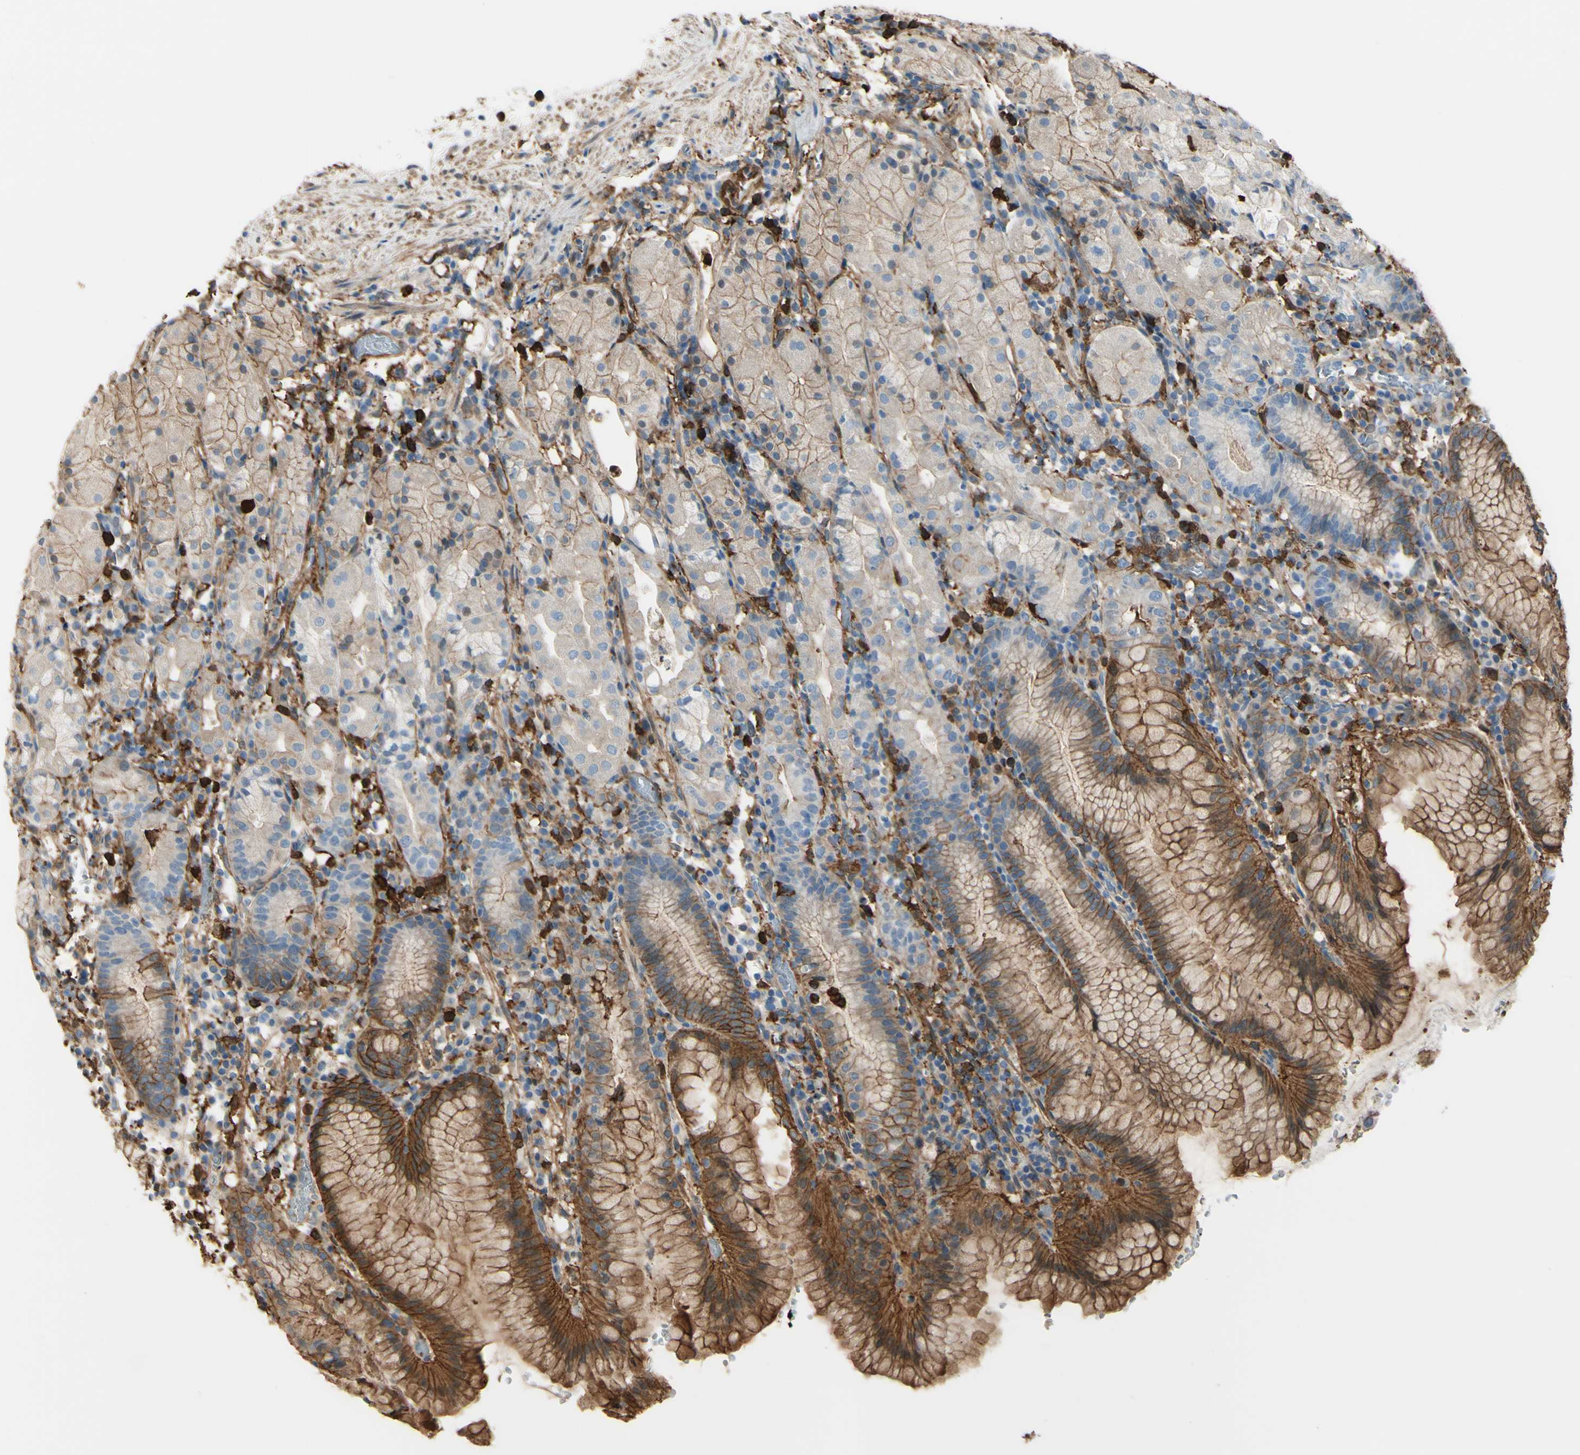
{"staining": {"intensity": "strong", "quantity": "25%-75%", "location": "cytoplasmic/membranous"}, "tissue": "stomach", "cell_type": "Glandular cells", "image_type": "normal", "snomed": [{"axis": "morphology", "description": "Normal tissue, NOS"}, {"axis": "topography", "description": "Stomach"}, {"axis": "topography", "description": "Stomach, lower"}], "caption": "Protein staining shows strong cytoplasmic/membranous expression in about 25%-75% of glandular cells in unremarkable stomach.", "gene": "GSN", "patient": {"sex": "female", "age": 75}}